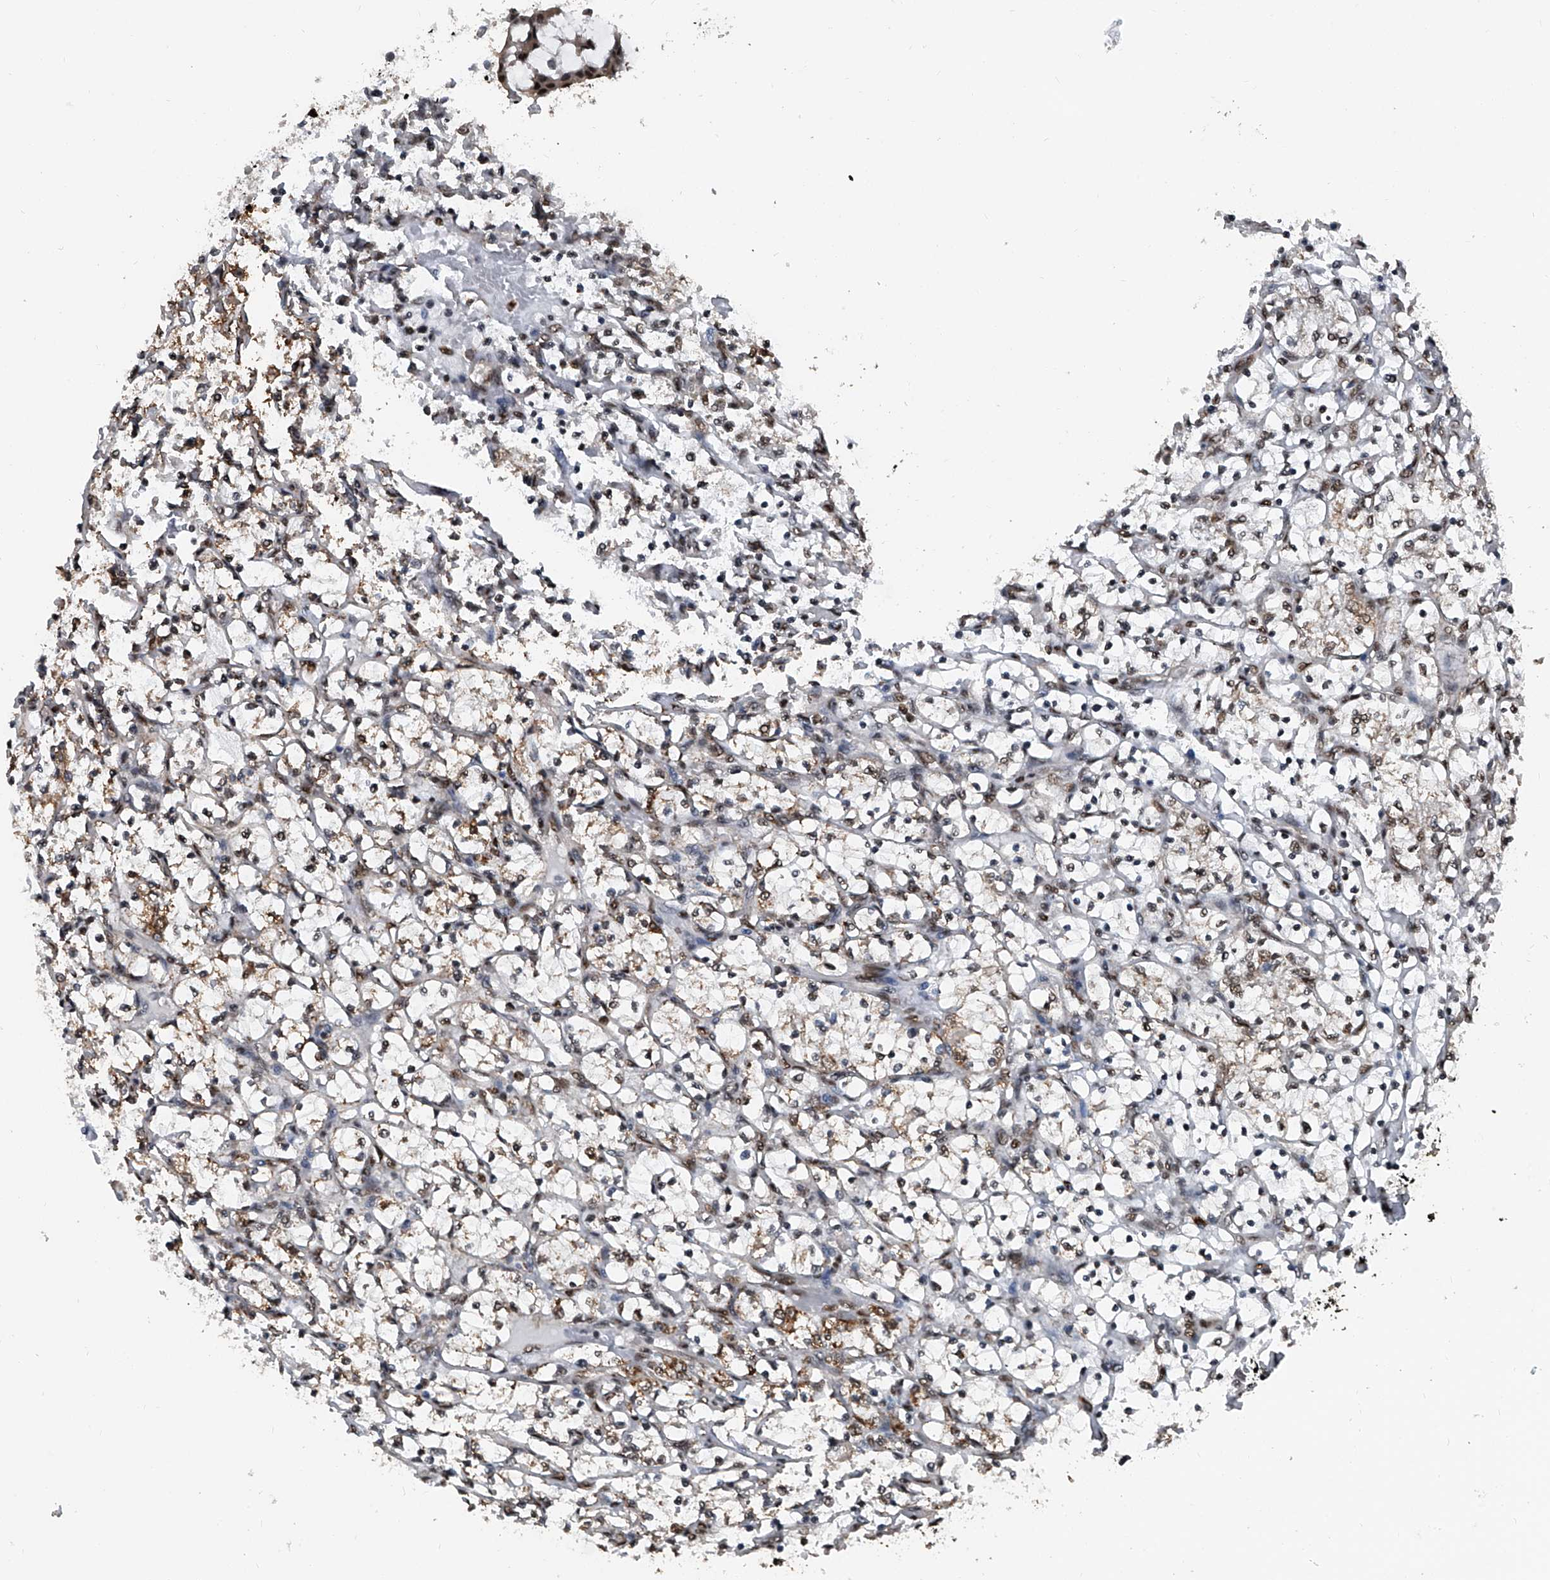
{"staining": {"intensity": "moderate", "quantity": "<25%", "location": "cytoplasmic/membranous,nuclear"}, "tissue": "renal cancer", "cell_type": "Tumor cells", "image_type": "cancer", "snomed": [{"axis": "morphology", "description": "Adenocarcinoma, NOS"}, {"axis": "topography", "description": "Kidney"}], "caption": "A histopathology image showing moderate cytoplasmic/membranous and nuclear expression in about <25% of tumor cells in renal cancer, as visualized by brown immunohistochemical staining.", "gene": "FKBP5", "patient": {"sex": "female", "age": 69}}